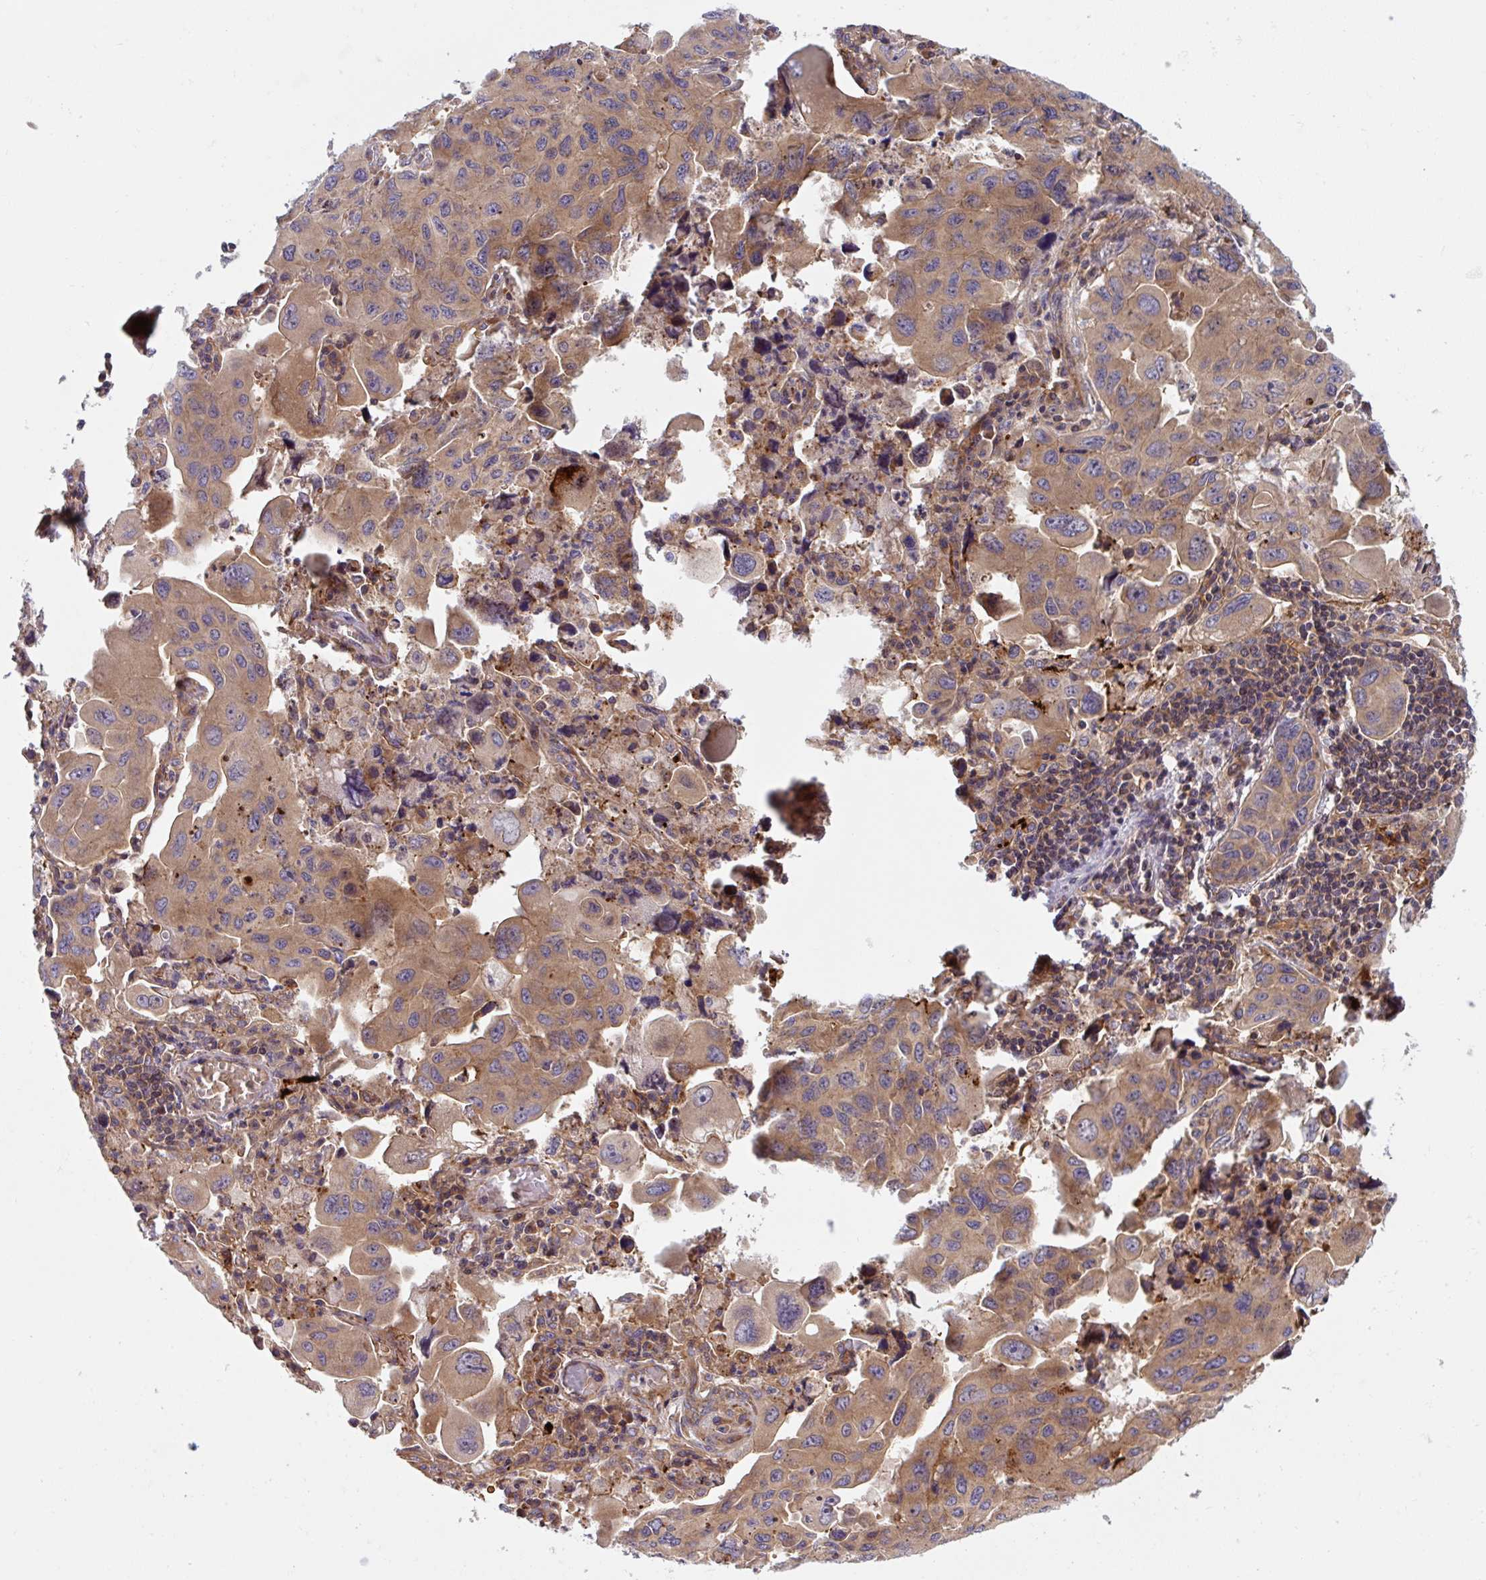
{"staining": {"intensity": "moderate", "quantity": ">75%", "location": "cytoplasmic/membranous"}, "tissue": "lung cancer", "cell_type": "Tumor cells", "image_type": "cancer", "snomed": [{"axis": "morphology", "description": "Adenocarcinoma, NOS"}, {"axis": "topography", "description": "Lung"}], "caption": "This photomicrograph reveals adenocarcinoma (lung) stained with IHC to label a protein in brown. The cytoplasmic/membranous of tumor cells show moderate positivity for the protein. Nuclei are counter-stained blue.", "gene": "APOBEC3D", "patient": {"sex": "male", "age": 64}}